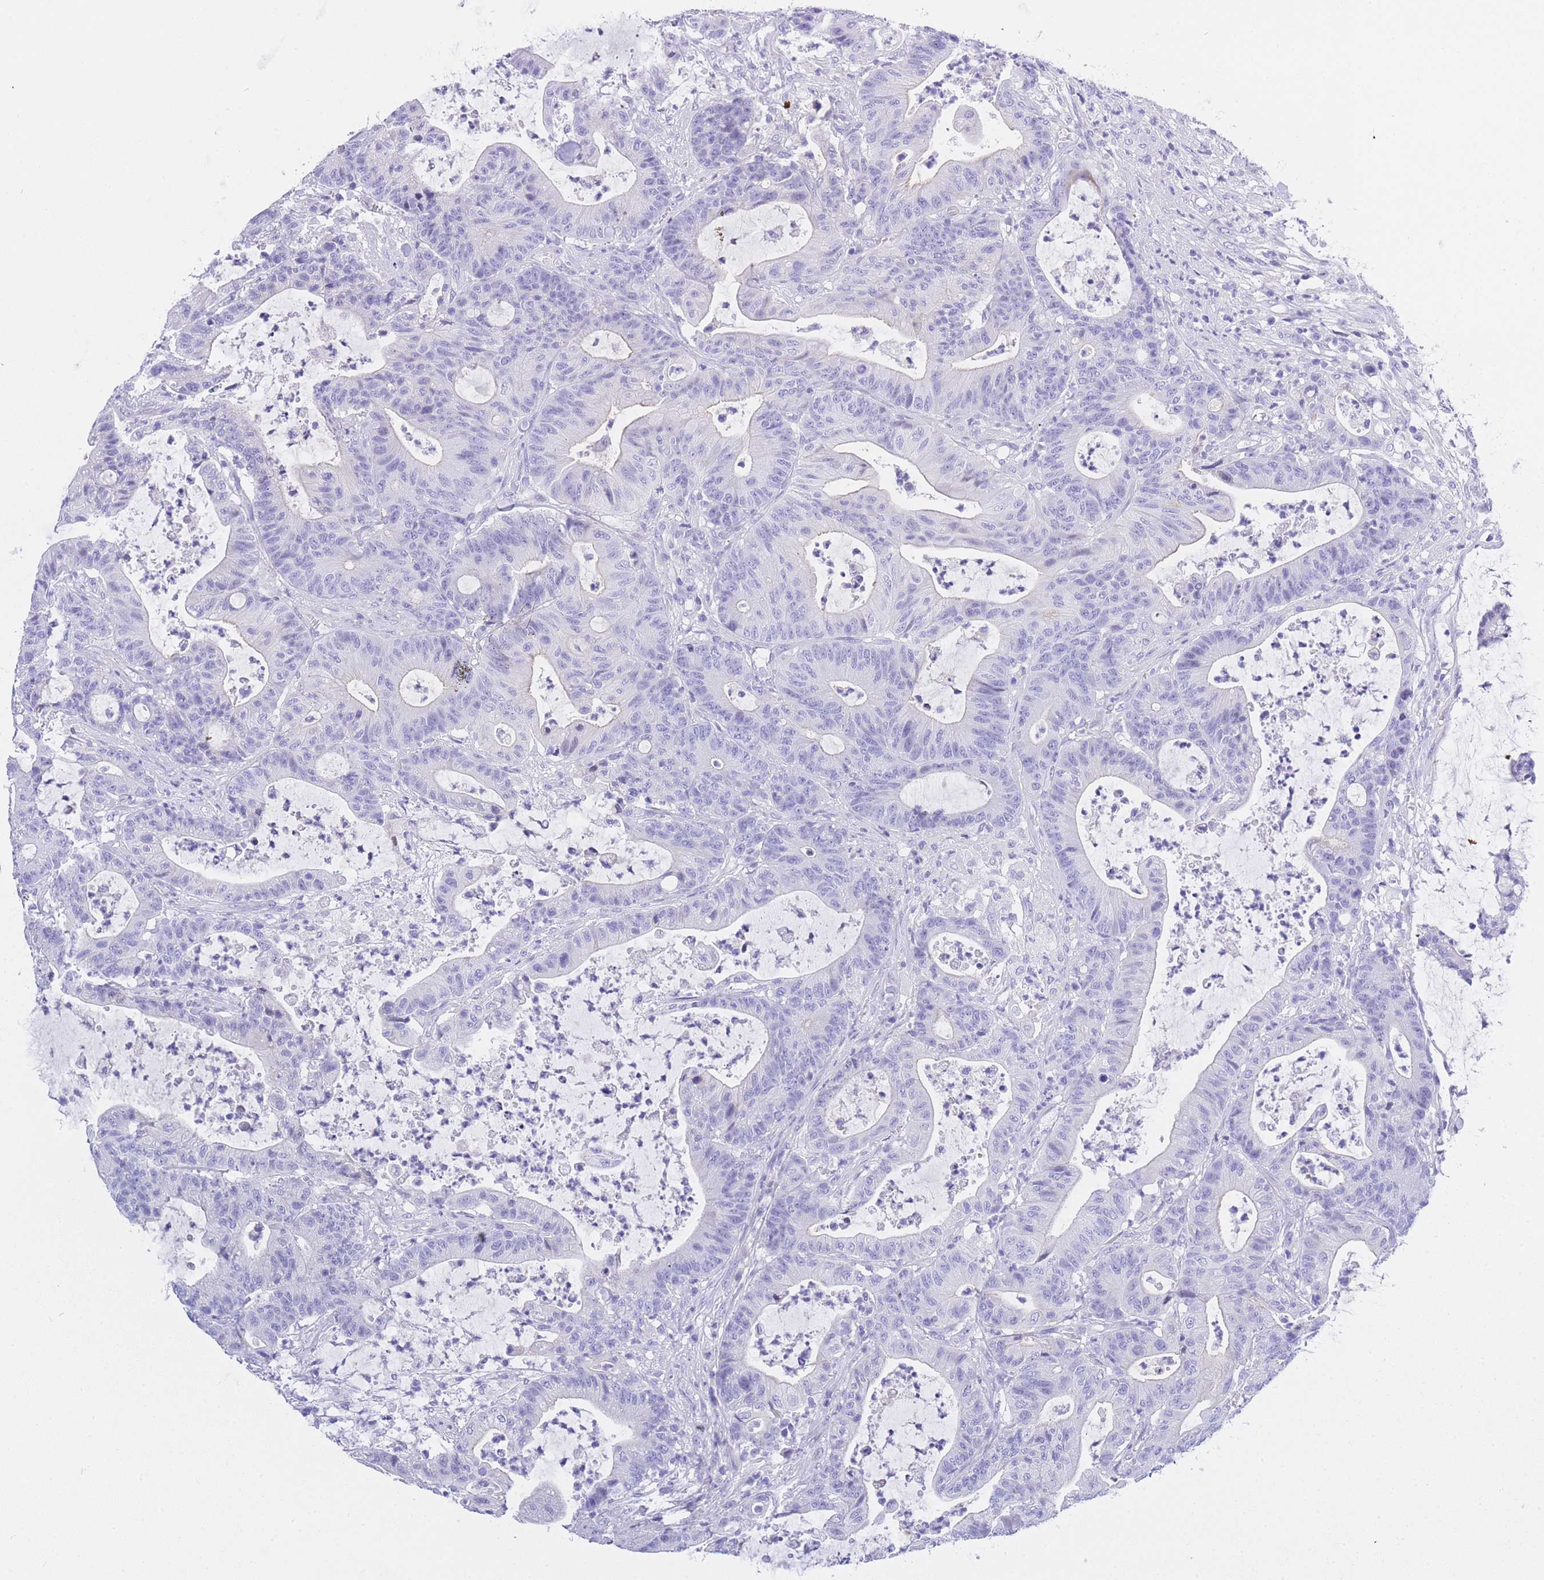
{"staining": {"intensity": "negative", "quantity": "none", "location": "none"}, "tissue": "colorectal cancer", "cell_type": "Tumor cells", "image_type": "cancer", "snomed": [{"axis": "morphology", "description": "Adenocarcinoma, NOS"}, {"axis": "topography", "description": "Colon"}], "caption": "Photomicrograph shows no significant protein expression in tumor cells of adenocarcinoma (colorectal).", "gene": "TIFAB", "patient": {"sex": "female", "age": 84}}